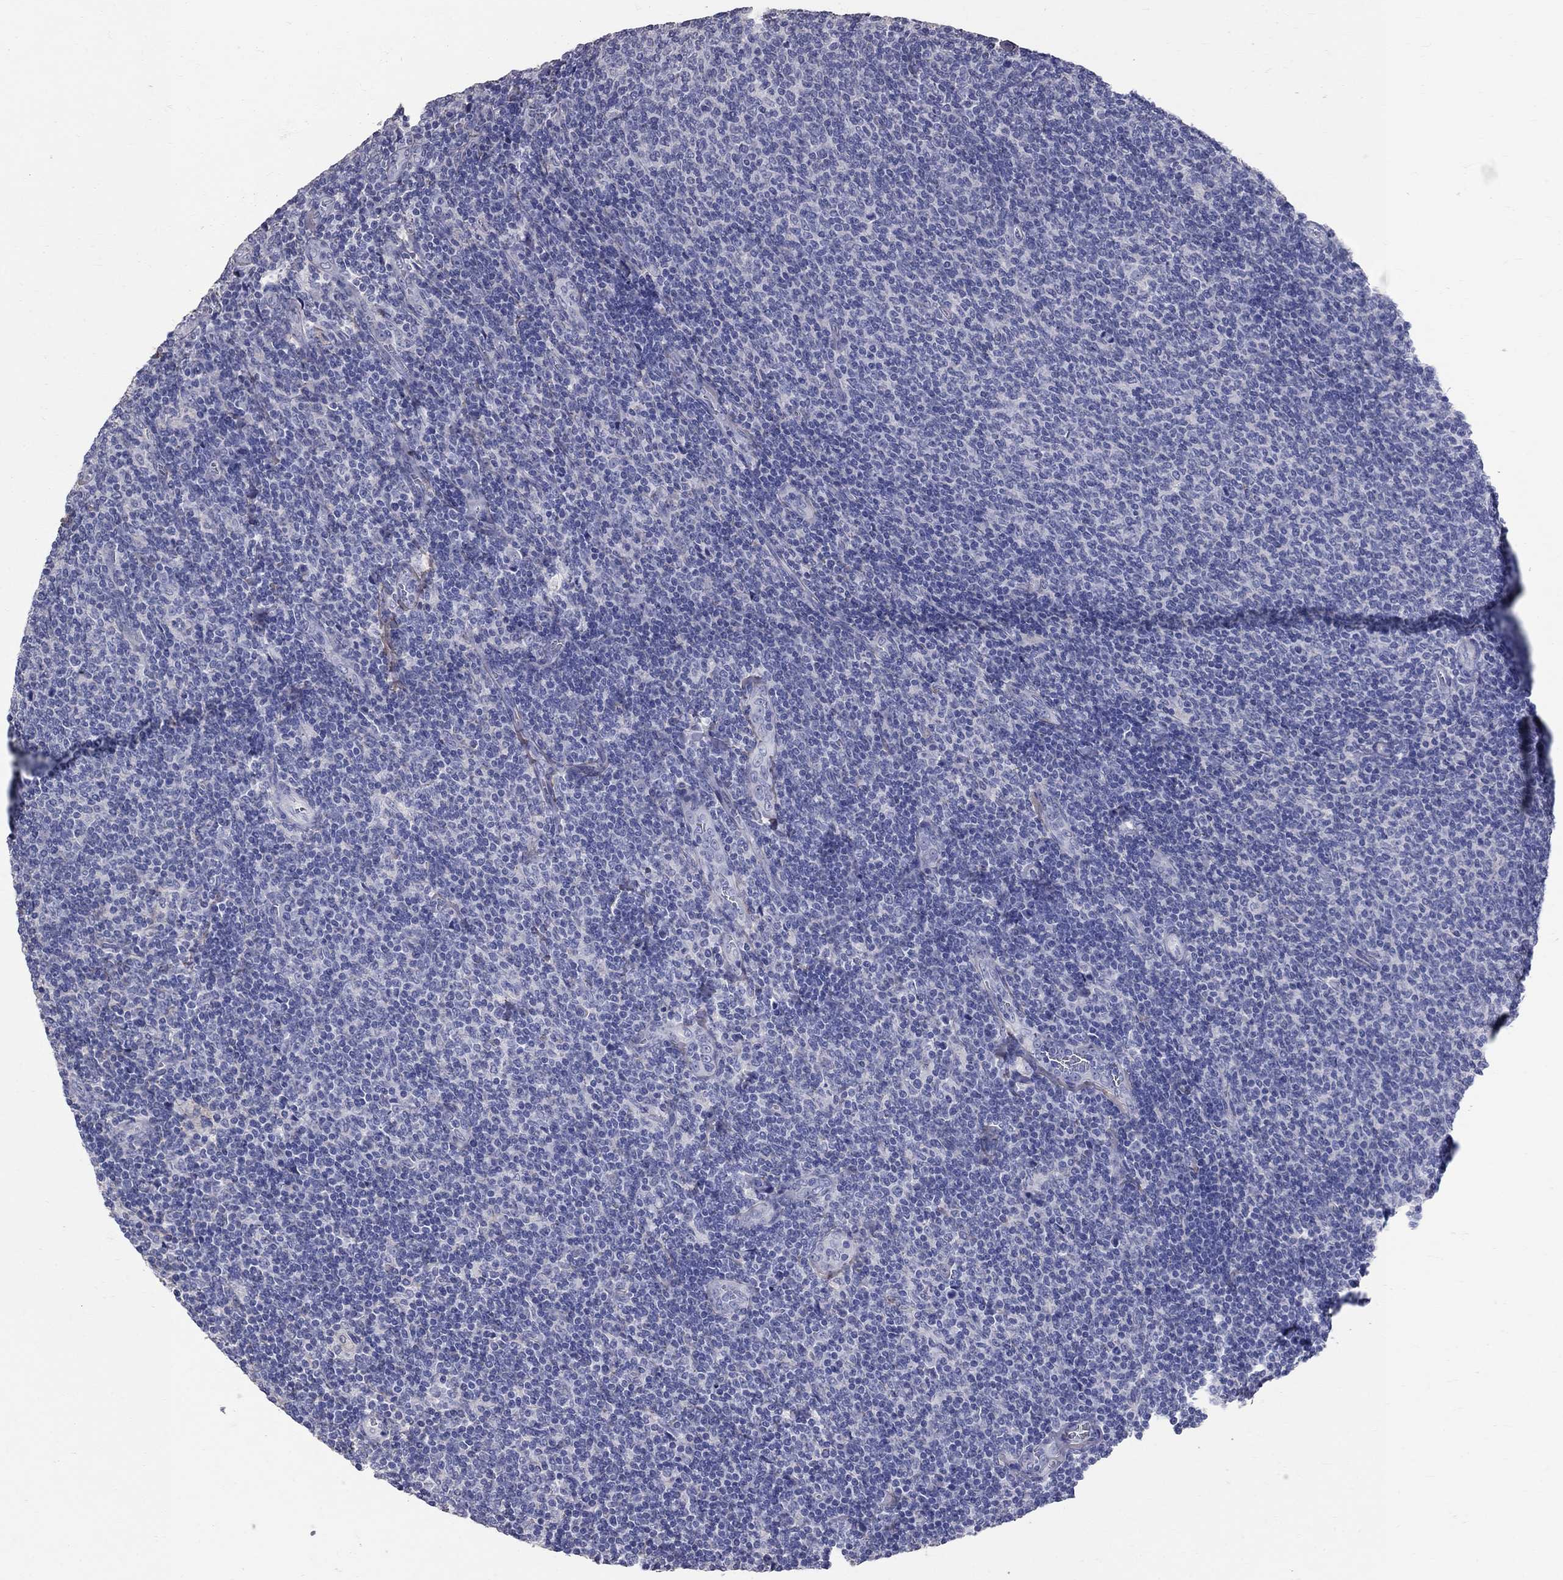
{"staining": {"intensity": "negative", "quantity": "none", "location": "none"}, "tissue": "lymphoma", "cell_type": "Tumor cells", "image_type": "cancer", "snomed": [{"axis": "morphology", "description": "Malignant lymphoma, non-Hodgkin's type, Low grade"}, {"axis": "topography", "description": "Lymph node"}], "caption": "DAB (3,3'-diaminobenzidine) immunohistochemical staining of lymphoma demonstrates no significant staining in tumor cells.", "gene": "ANXA10", "patient": {"sex": "male", "age": 52}}